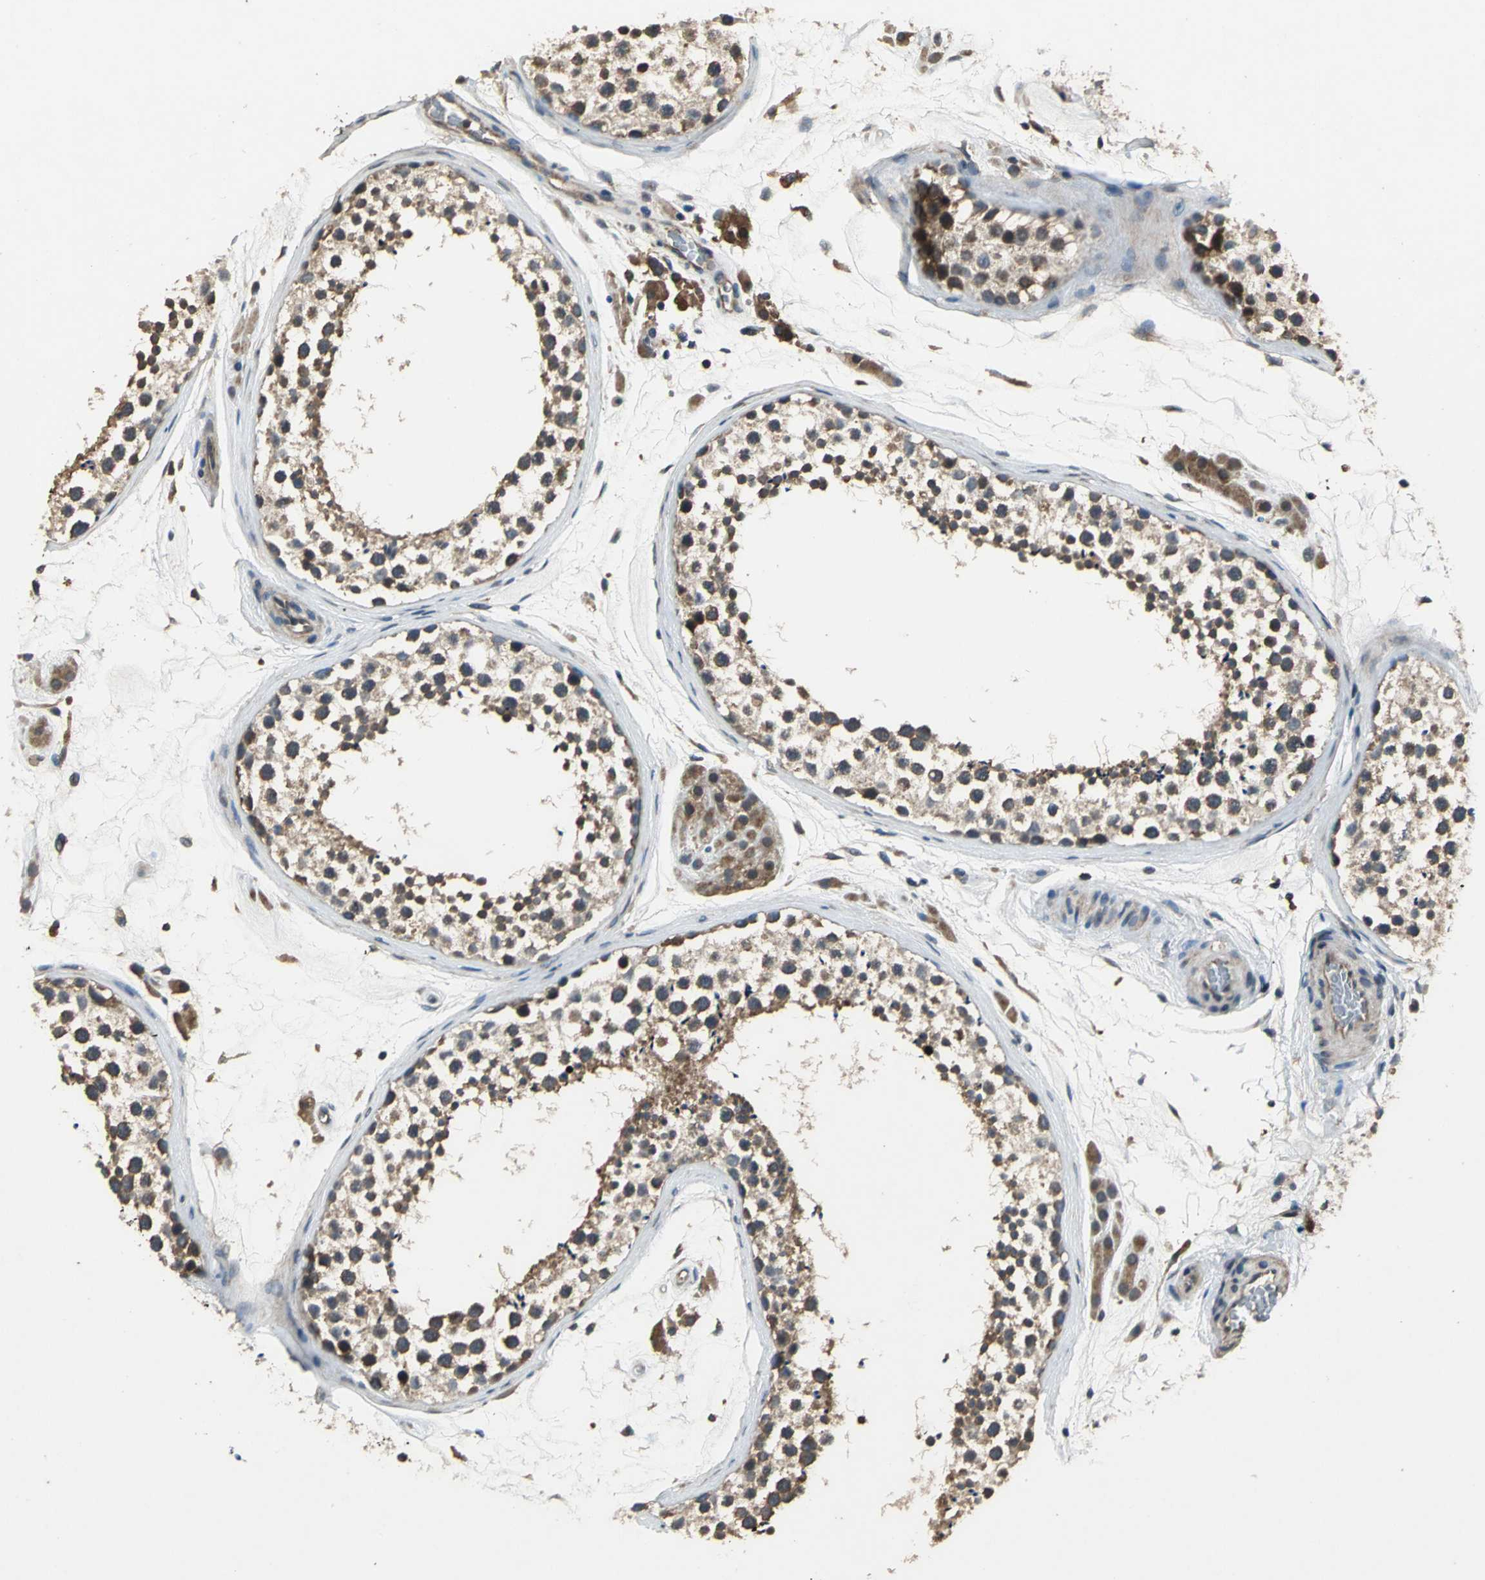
{"staining": {"intensity": "moderate", "quantity": "25%-75%", "location": "cytoplasmic/membranous"}, "tissue": "testis", "cell_type": "Cells in seminiferous ducts", "image_type": "normal", "snomed": [{"axis": "morphology", "description": "Normal tissue, NOS"}, {"axis": "topography", "description": "Testis"}], "caption": "An image of human testis stained for a protein reveals moderate cytoplasmic/membranous brown staining in cells in seminiferous ducts.", "gene": "EIF2B2", "patient": {"sex": "male", "age": 46}}